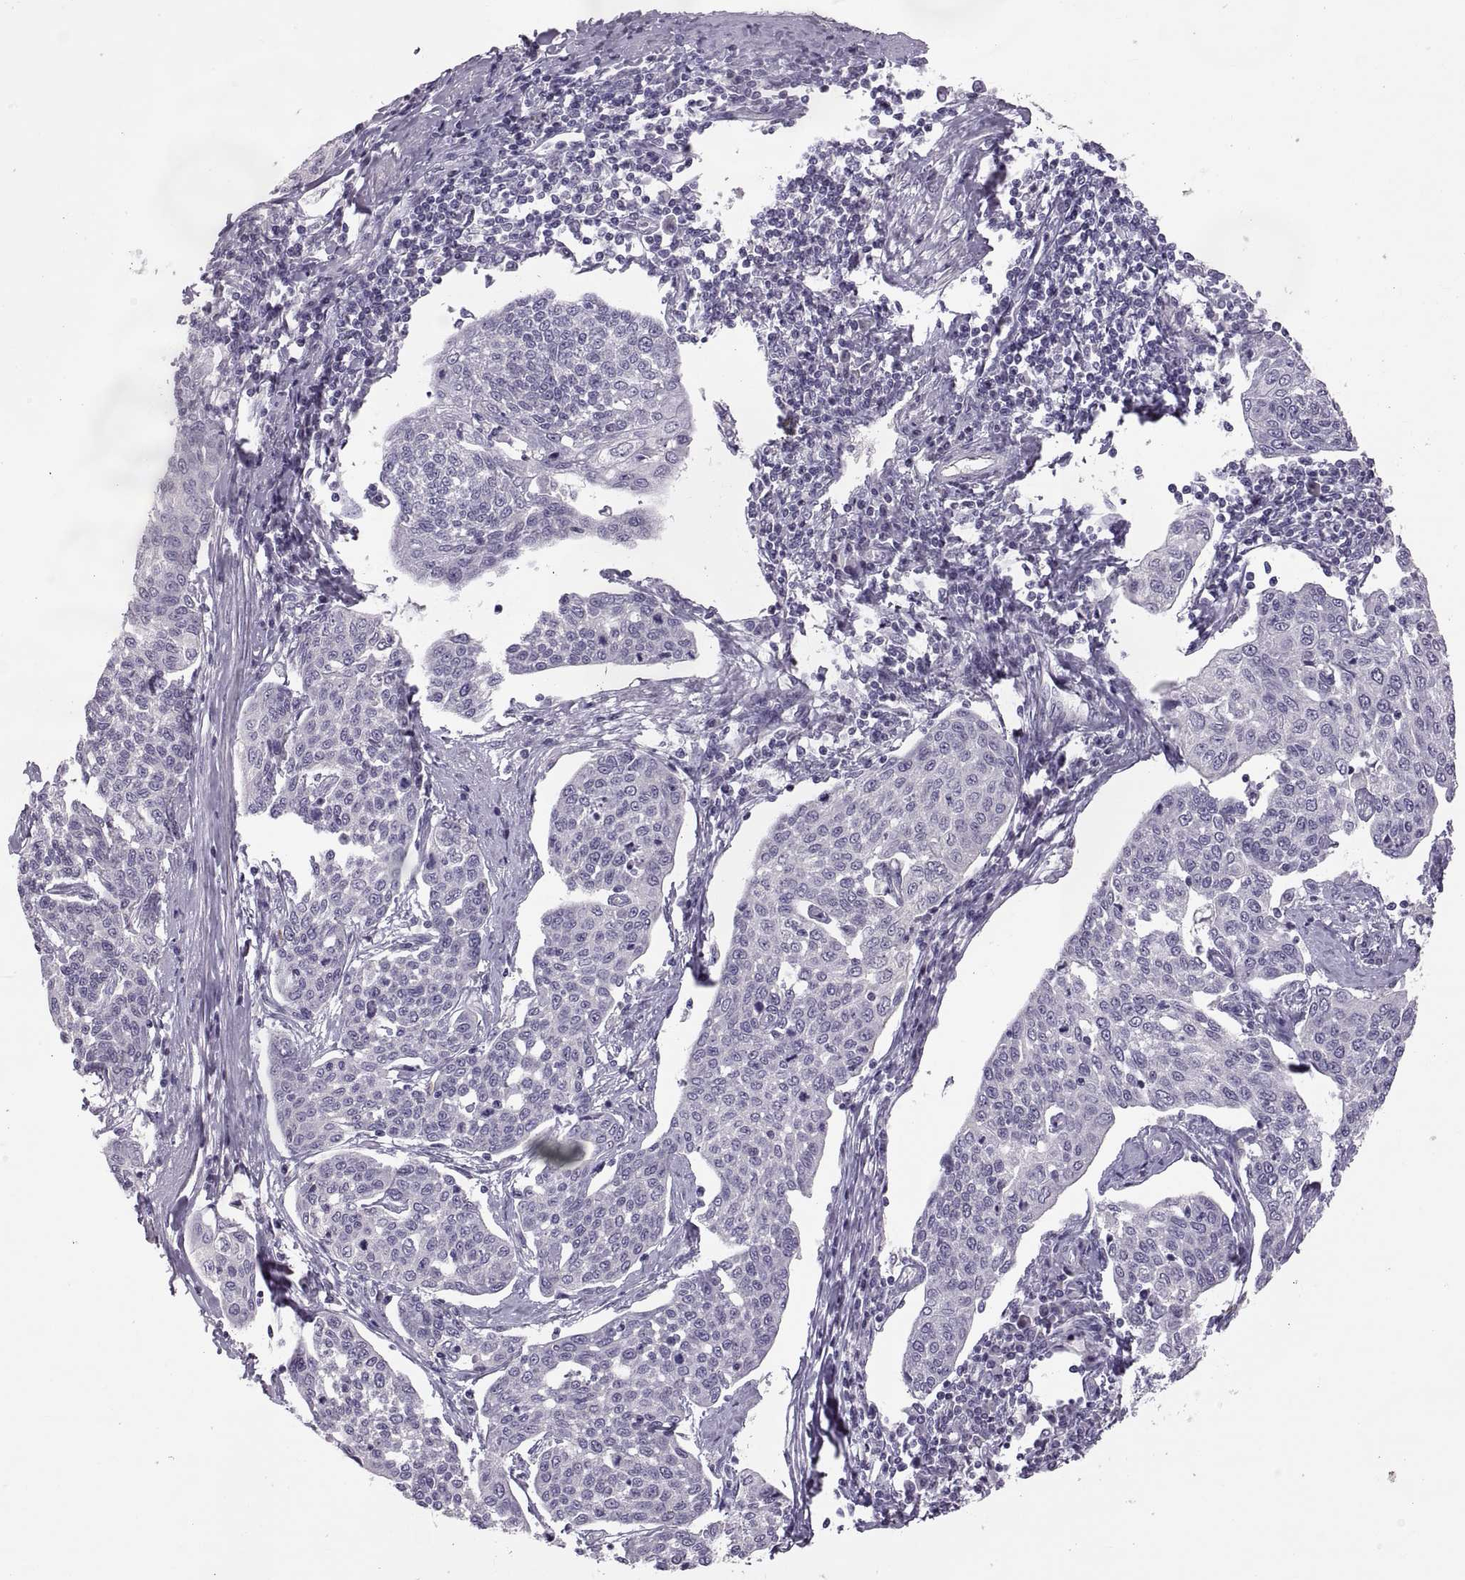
{"staining": {"intensity": "negative", "quantity": "none", "location": "none"}, "tissue": "cervical cancer", "cell_type": "Tumor cells", "image_type": "cancer", "snomed": [{"axis": "morphology", "description": "Squamous cell carcinoma, NOS"}, {"axis": "topography", "description": "Cervix"}], "caption": "Micrograph shows no significant protein positivity in tumor cells of cervical cancer. The staining was performed using DAB to visualize the protein expression in brown, while the nuclei were stained in blue with hematoxylin (Magnification: 20x).", "gene": "WFDC8", "patient": {"sex": "female", "age": 34}}